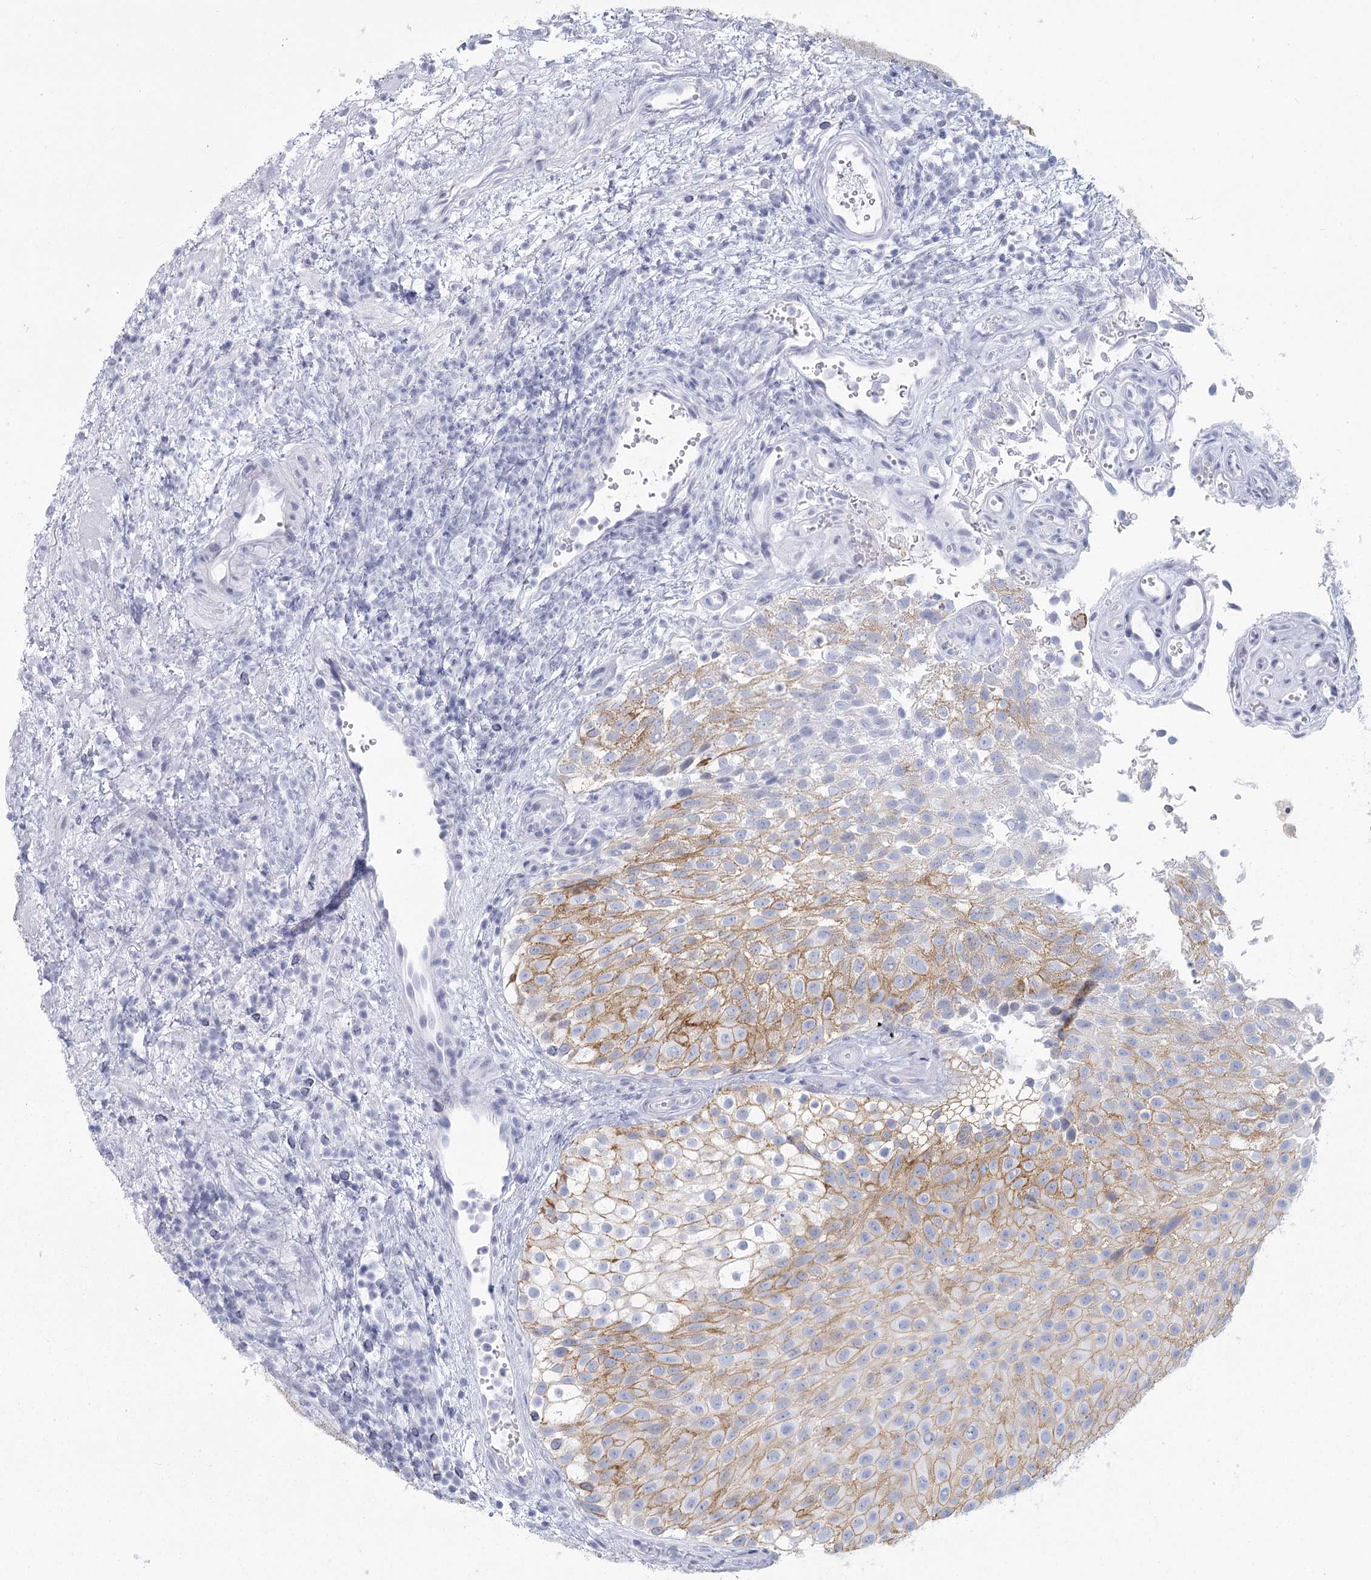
{"staining": {"intensity": "moderate", "quantity": "25%-75%", "location": "cytoplasmic/membranous"}, "tissue": "urothelial cancer", "cell_type": "Tumor cells", "image_type": "cancer", "snomed": [{"axis": "morphology", "description": "Urothelial carcinoma, Low grade"}, {"axis": "topography", "description": "Urinary bladder"}], "caption": "A medium amount of moderate cytoplasmic/membranous expression is present in approximately 25%-75% of tumor cells in urothelial cancer tissue.", "gene": "WNT8B", "patient": {"sex": "male", "age": 78}}